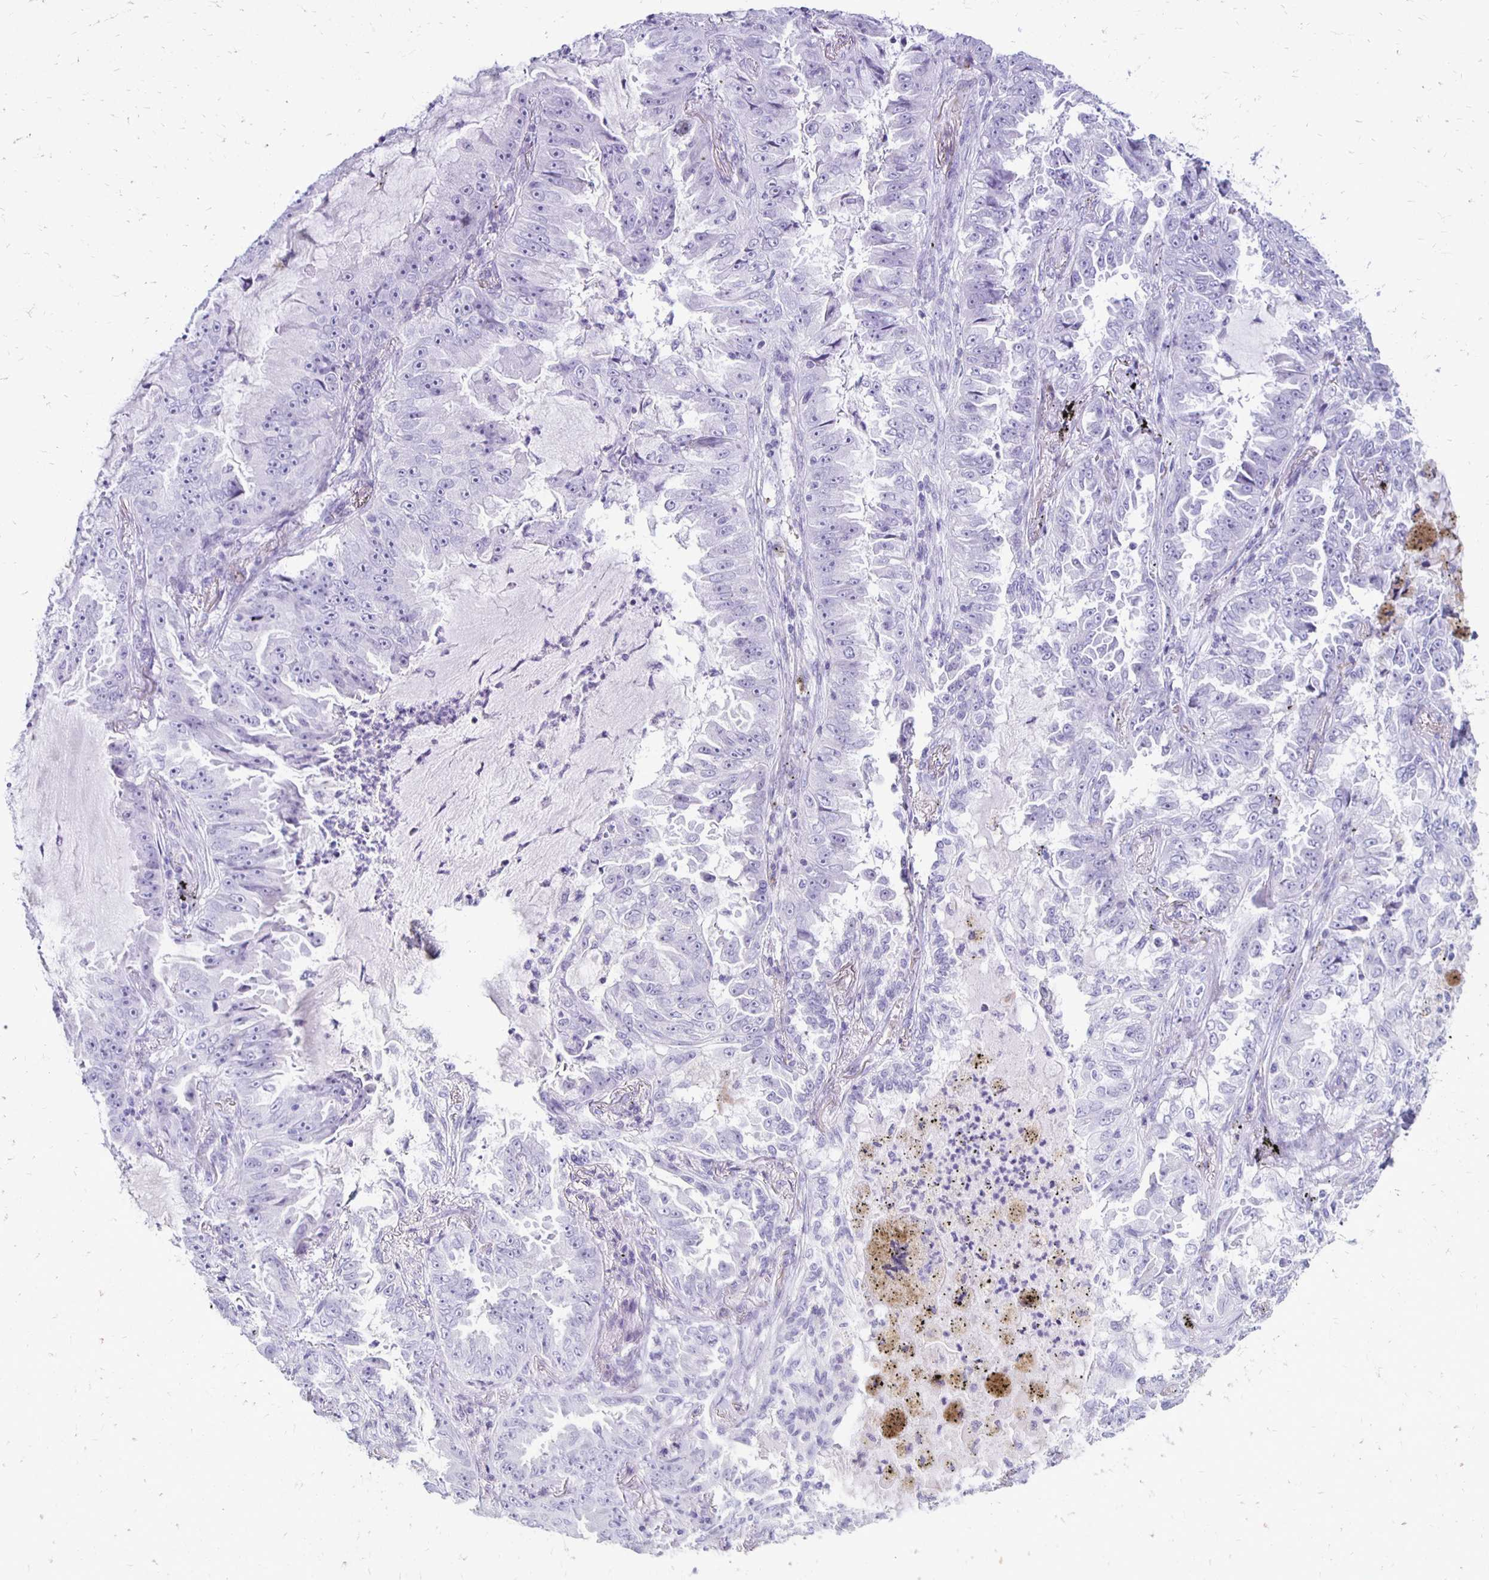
{"staining": {"intensity": "negative", "quantity": "none", "location": "none"}, "tissue": "lung cancer", "cell_type": "Tumor cells", "image_type": "cancer", "snomed": [{"axis": "morphology", "description": "Adenocarcinoma, NOS"}, {"axis": "topography", "description": "Lung"}], "caption": "Photomicrograph shows no protein expression in tumor cells of lung cancer tissue. The staining was performed using DAB to visualize the protein expression in brown, while the nuclei were stained in blue with hematoxylin (Magnification: 20x).", "gene": "RYR1", "patient": {"sex": "female", "age": 52}}